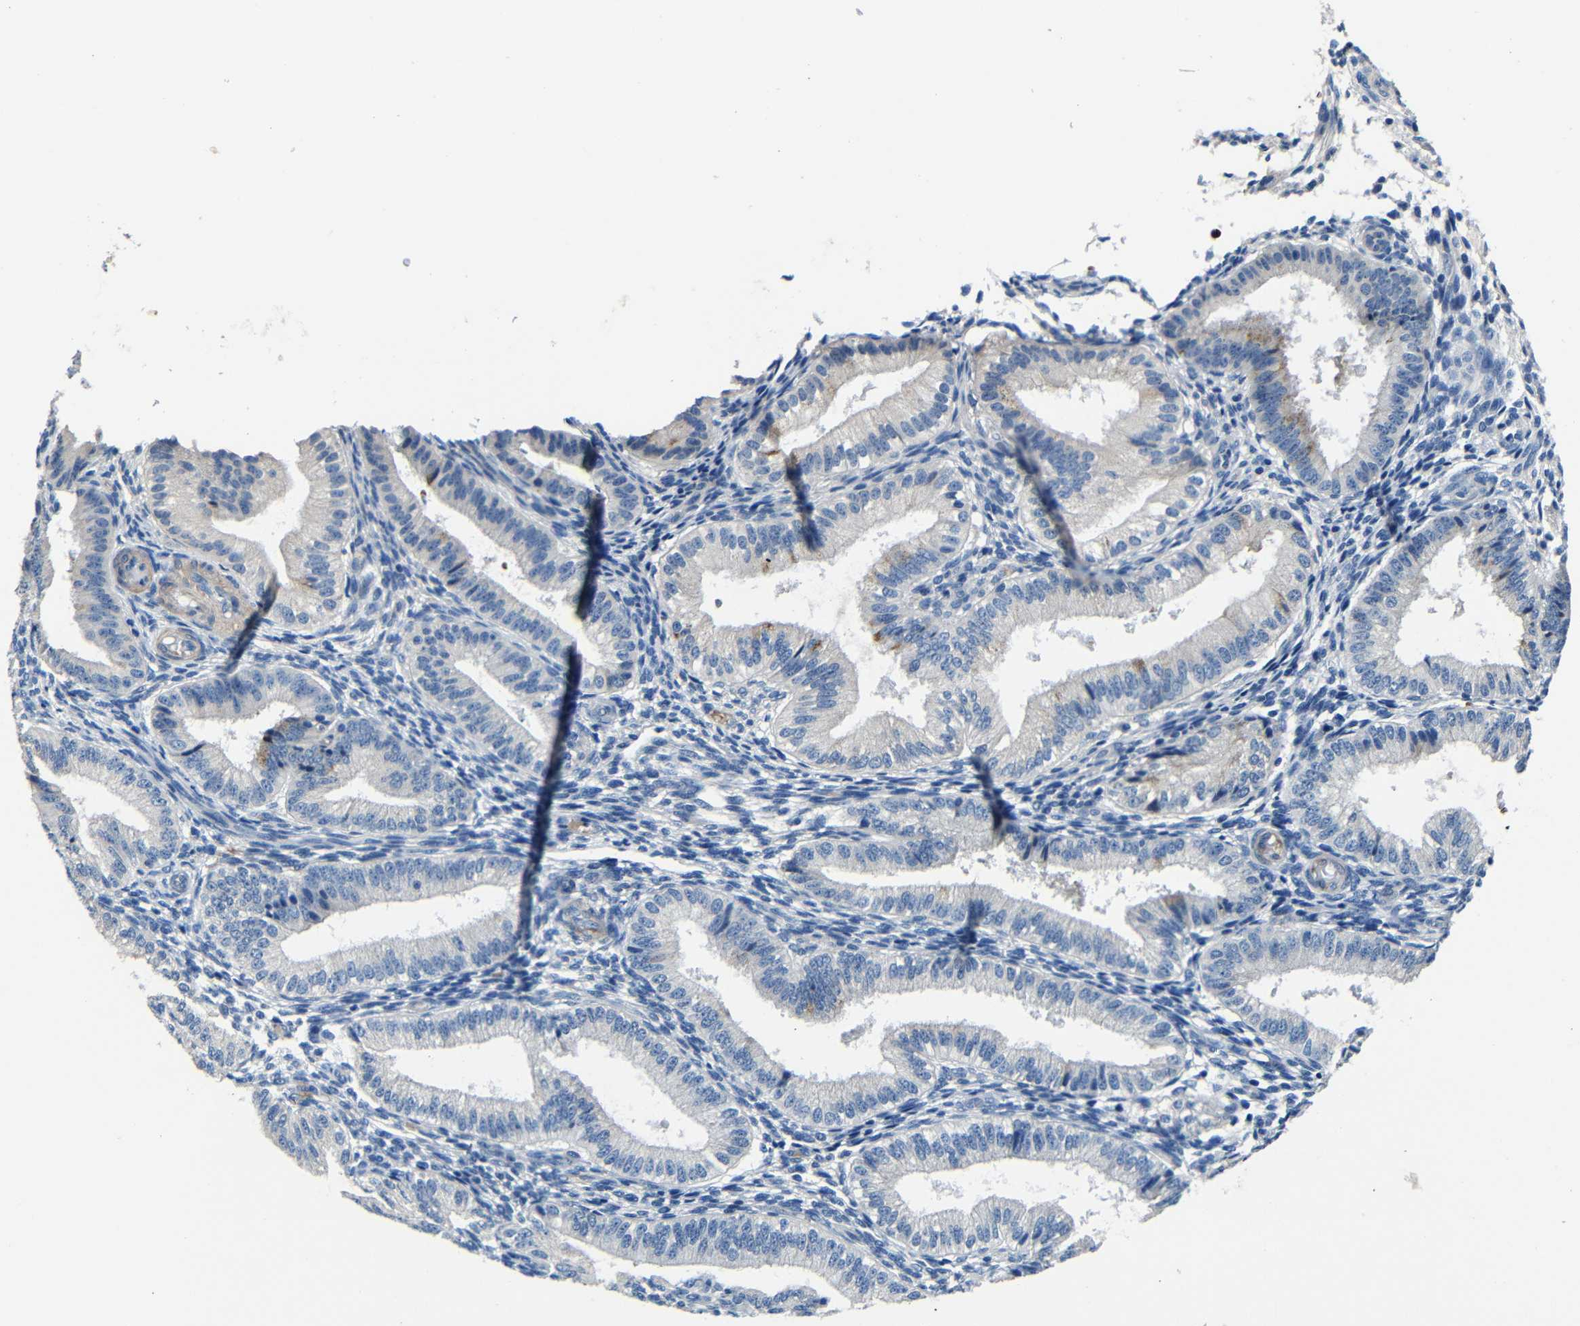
{"staining": {"intensity": "negative", "quantity": "none", "location": "none"}, "tissue": "endometrium", "cell_type": "Cells in endometrial stroma", "image_type": "normal", "snomed": [{"axis": "morphology", "description": "Normal tissue, NOS"}, {"axis": "topography", "description": "Endometrium"}], "caption": "This is an immunohistochemistry (IHC) image of benign endometrium. There is no positivity in cells in endometrial stroma.", "gene": "TNFAIP1", "patient": {"sex": "female", "age": 39}}